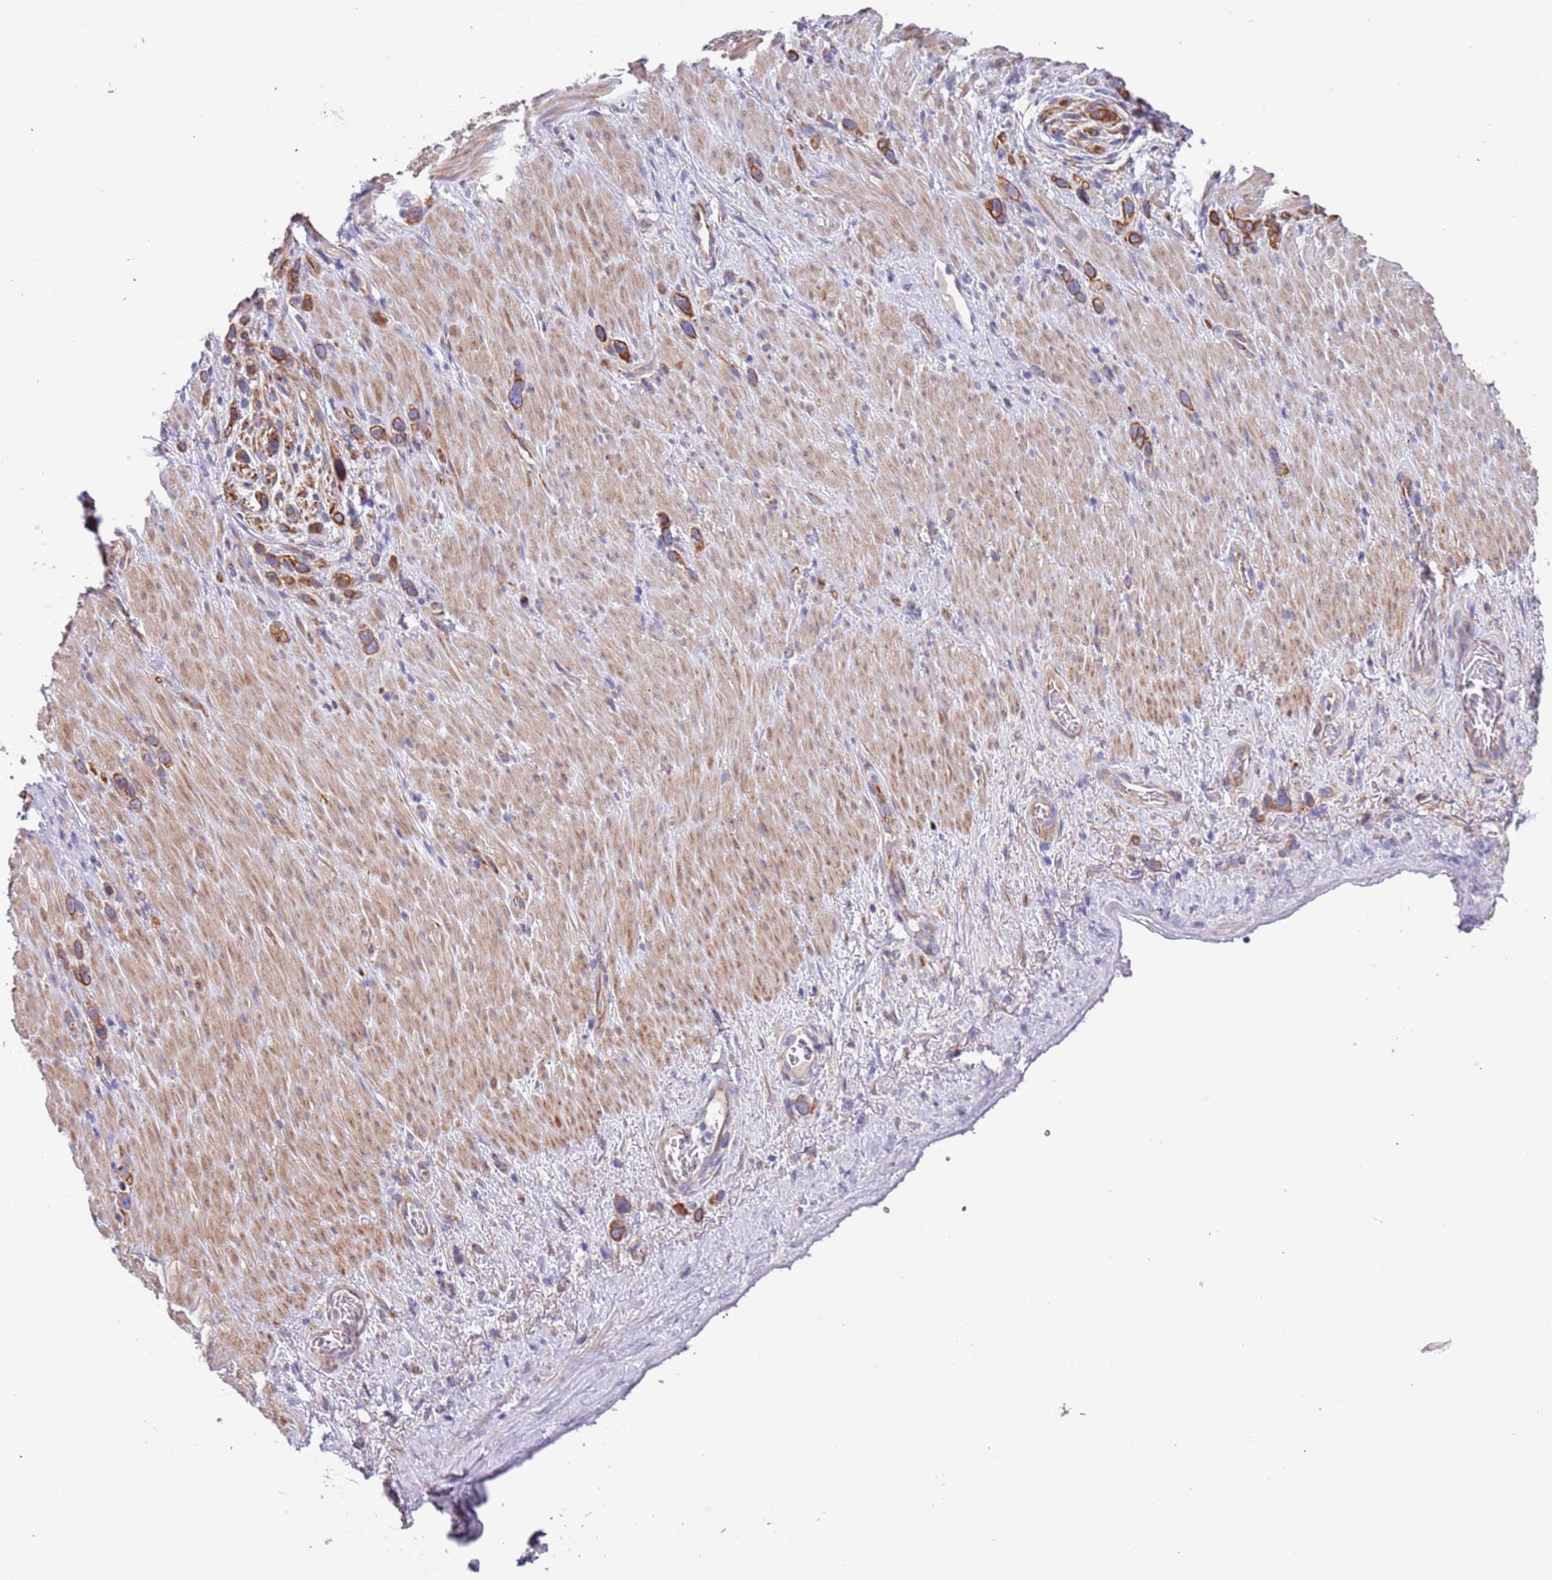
{"staining": {"intensity": "moderate", "quantity": ">75%", "location": "cytoplasmic/membranous"}, "tissue": "stomach cancer", "cell_type": "Tumor cells", "image_type": "cancer", "snomed": [{"axis": "morphology", "description": "Adenocarcinoma, NOS"}, {"axis": "topography", "description": "Stomach"}], "caption": "Human stomach cancer (adenocarcinoma) stained with a protein marker displays moderate staining in tumor cells.", "gene": "LAMB4", "patient": {"sex": "female", "age": 65}}